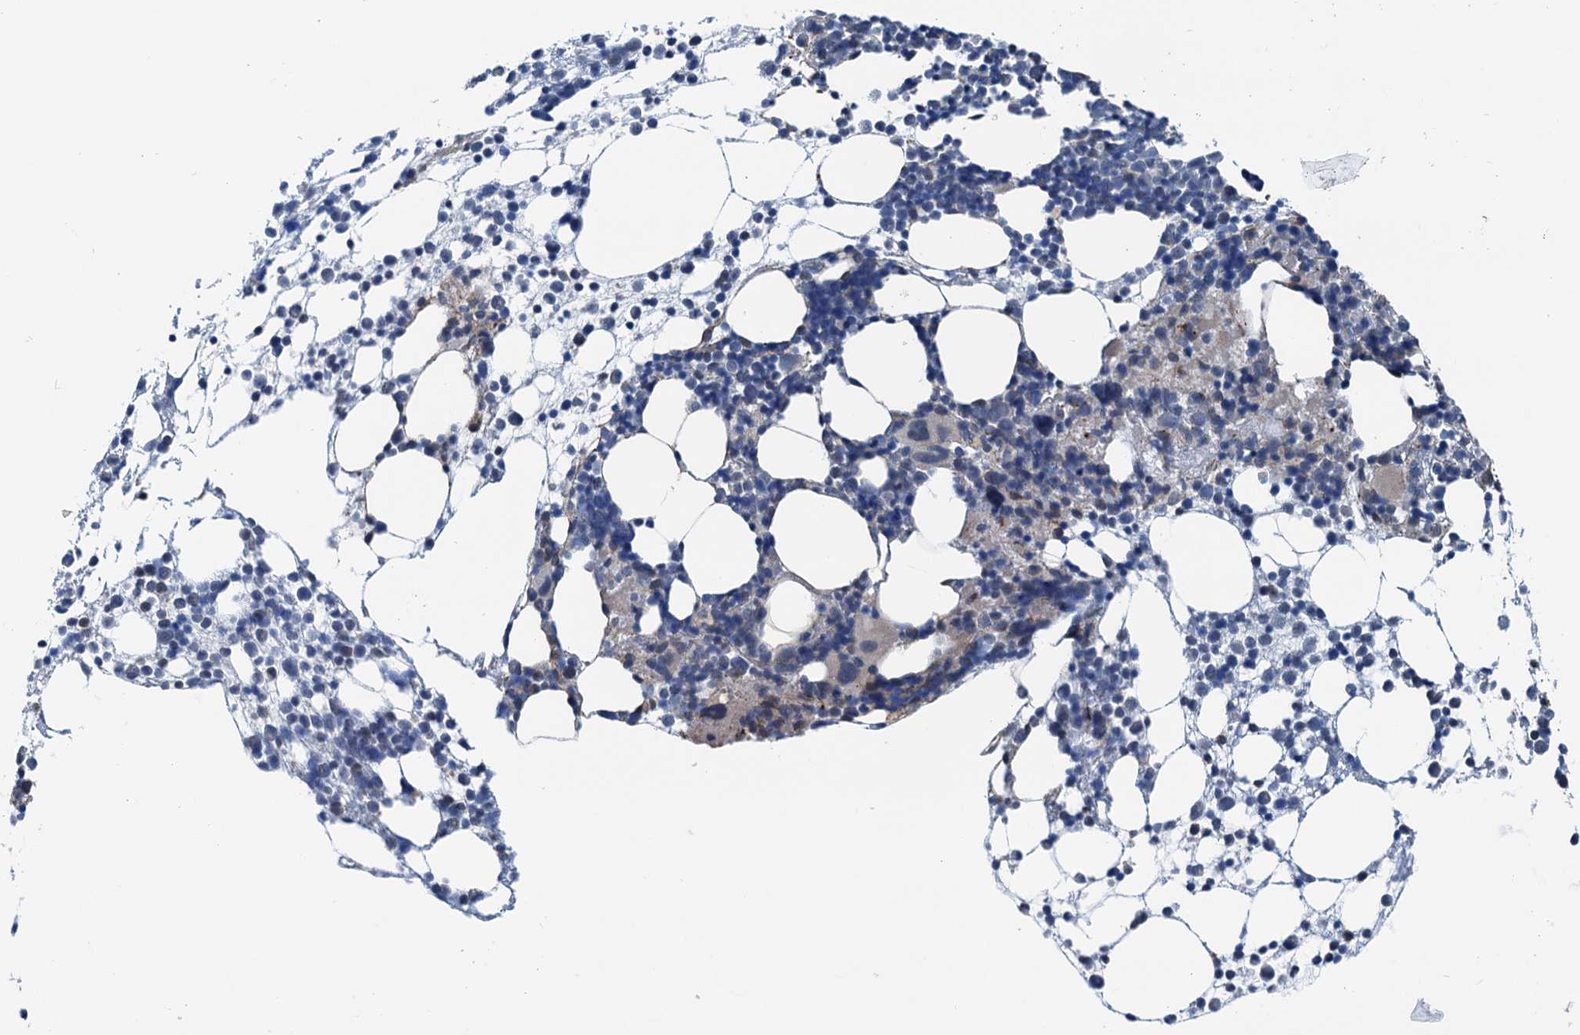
{"staining": {"intensity": "negative", "quantity": "none", "location": "none"}, "tissue": "bone marrow", "cell_type": "Hematopoietic cells", "image_type": "normal", "snomed": [{"axis": "morphology", "description": "Normal tissue, NOS"}, {"axis": "topography", "description": "Bone marrow"}], "caption": "IHC of unremarkable human bone marrow demonstrates no positivity in hematopoietic cells.", "gene": "ELAC1", "patient": {"sex": "female", "age": 57}}